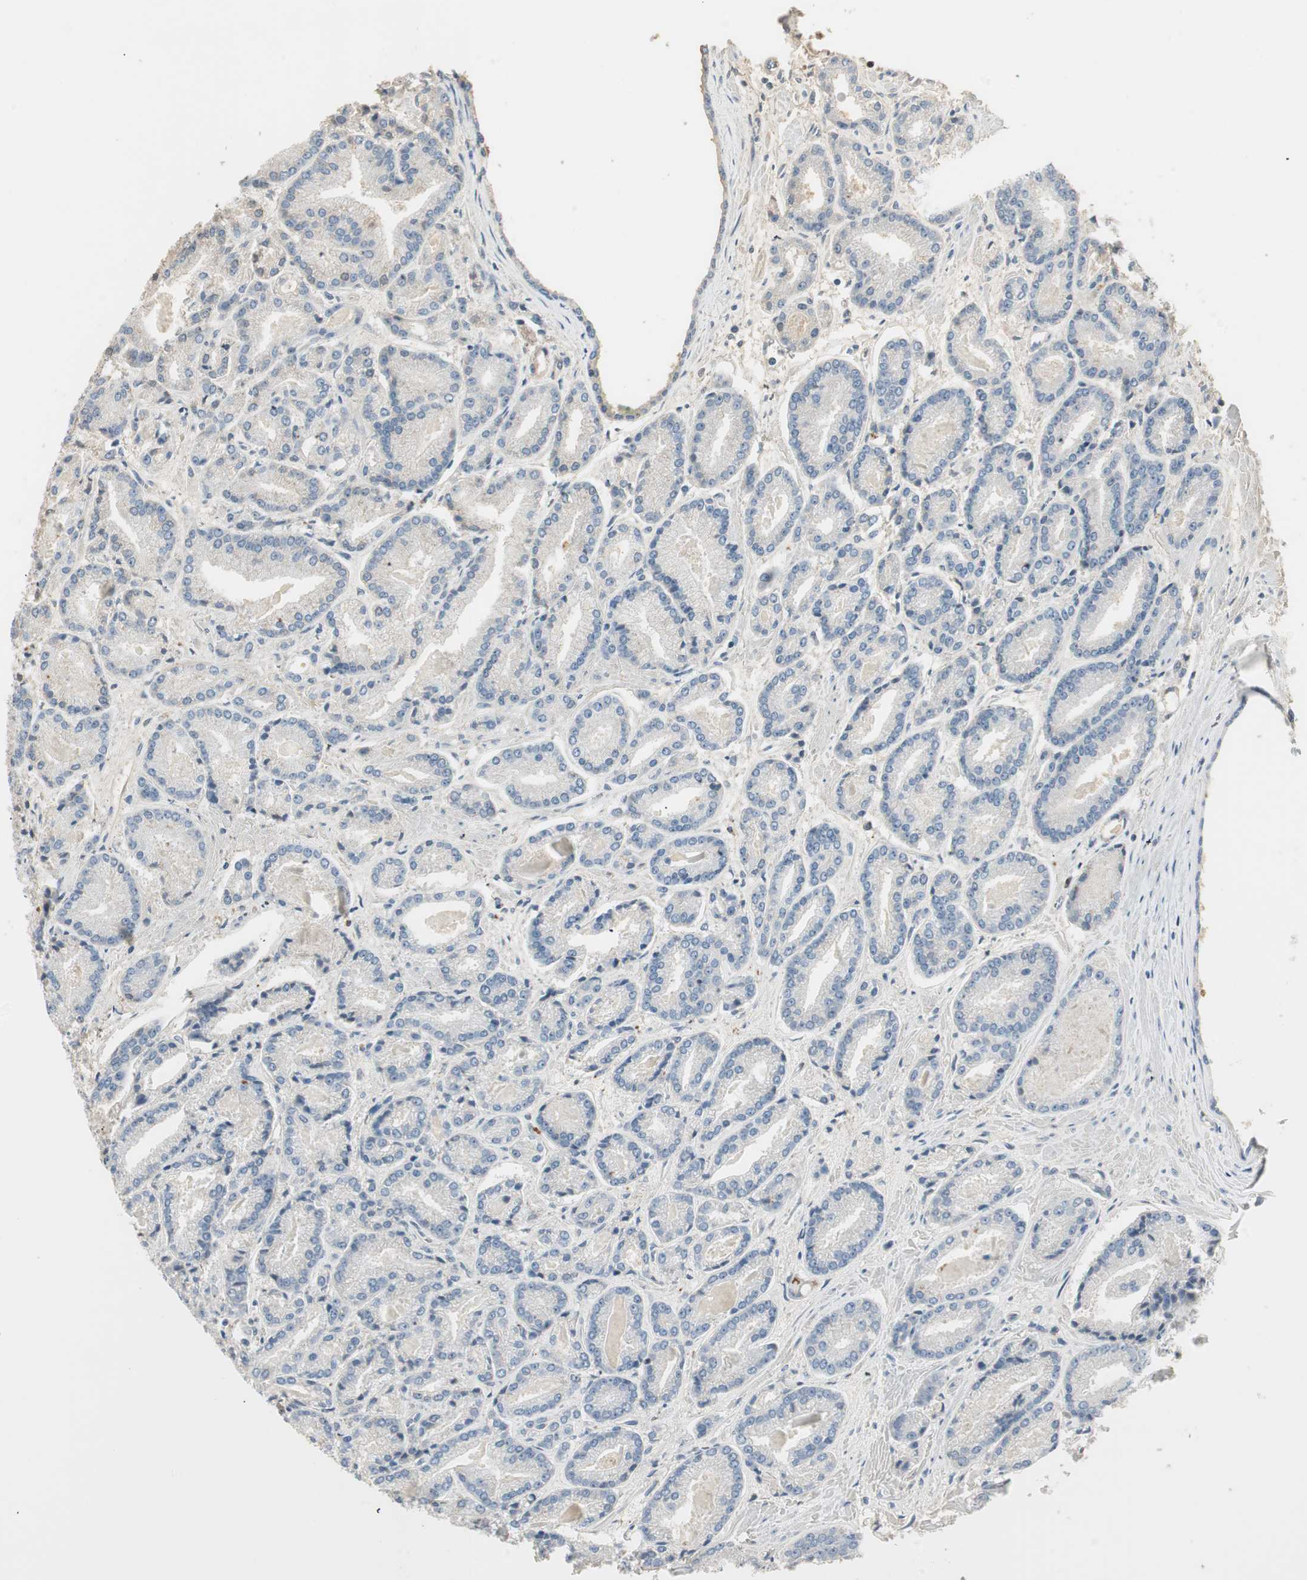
{"staining": {"intensity": "negative", "quantity": "none", "location": "none"}, "tissue": "prostate cancer", "cell_type": "Tumor cells", "image_type": "cancer", "snomed": [{"axis": "morphology", "description": "Adenocarcinoma, Low grade"}, {"axis": "topography", "description": "Prostate"}], "caption": "Prostate cancer was stained to show a protein in brown. There is no significant expression in tumor cells.", "gene": "RUNX2", "patient": {"sex": "male", "age": 59}}